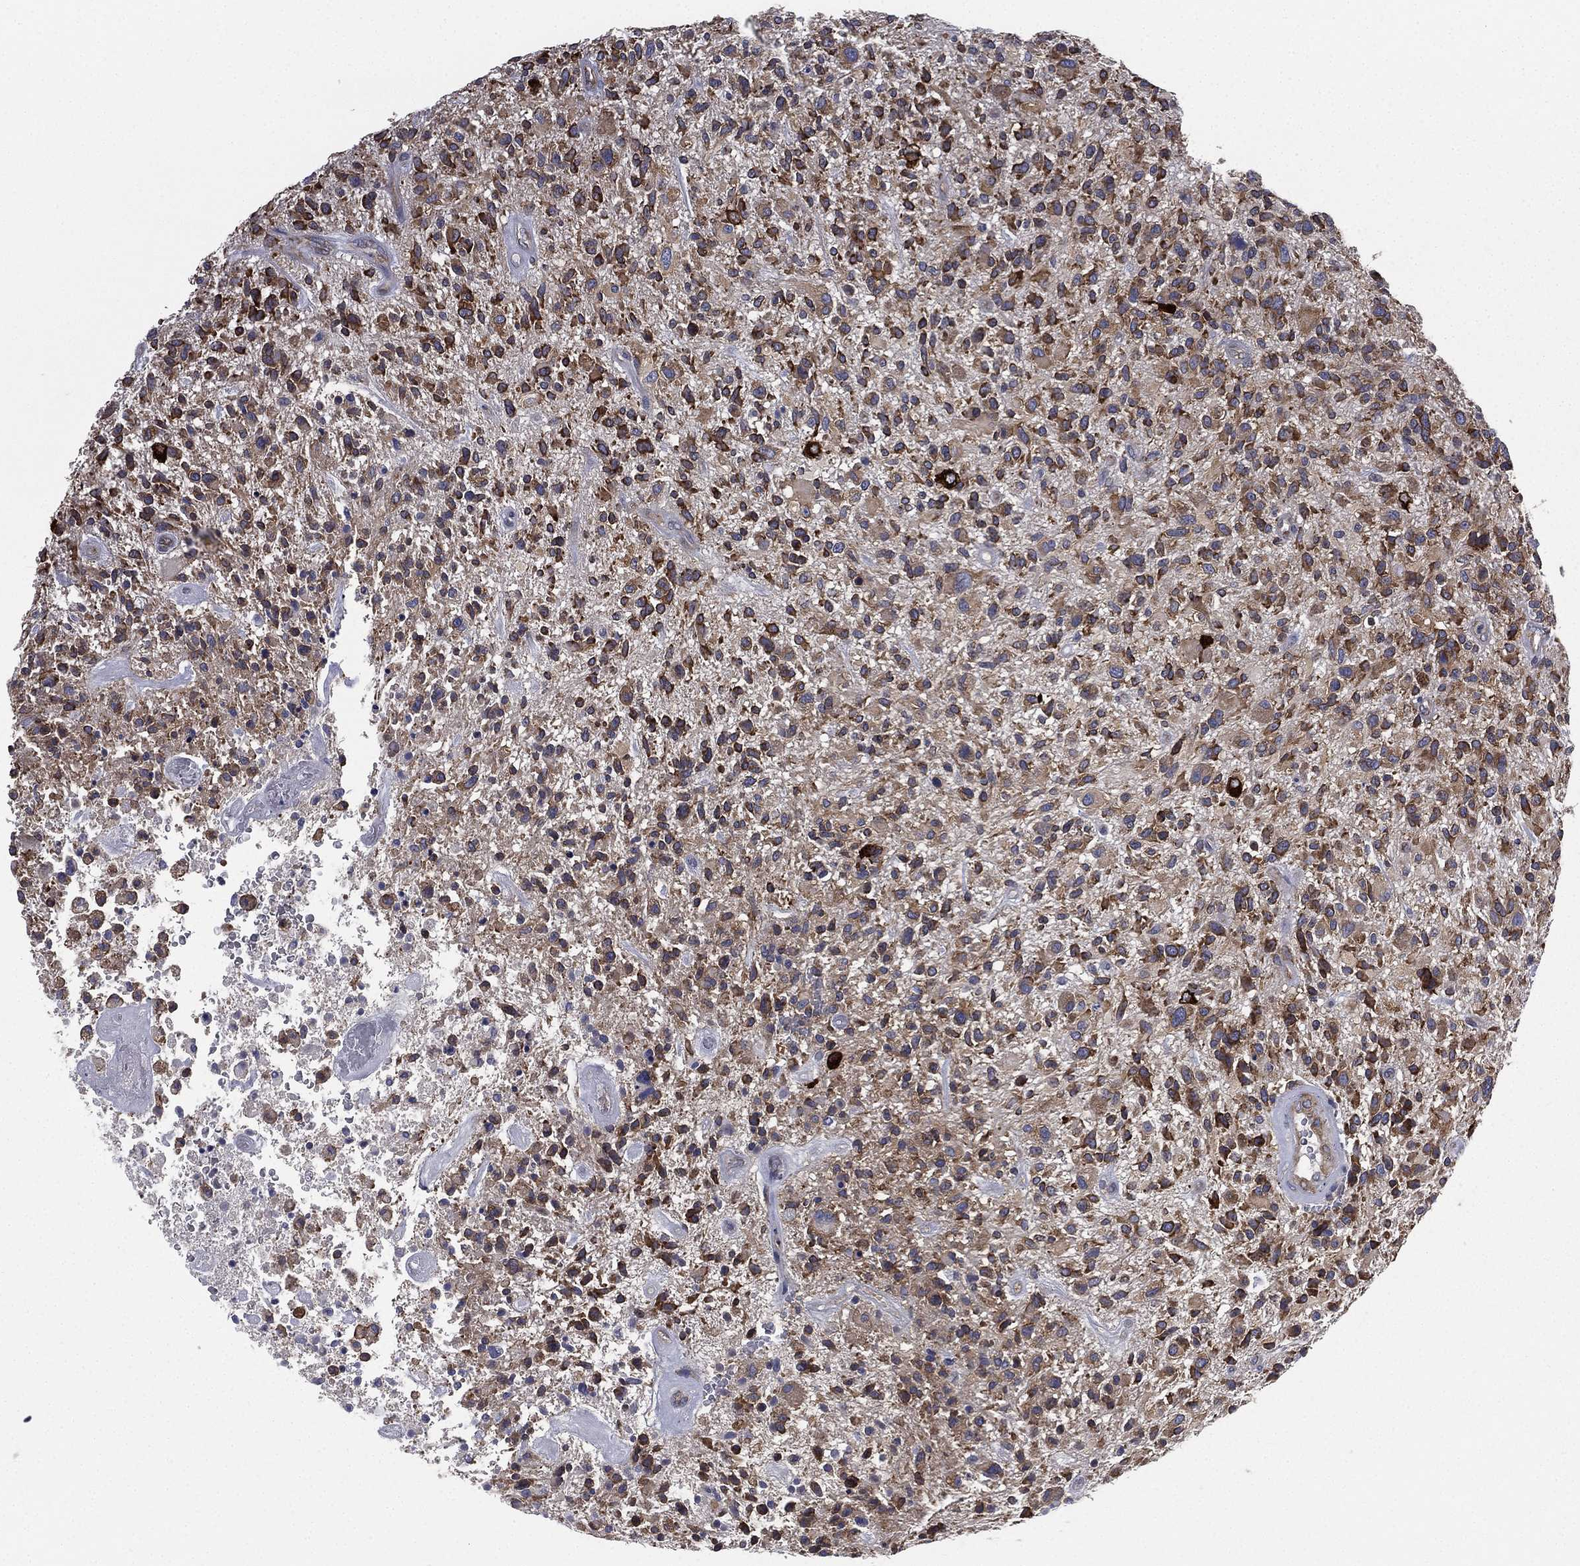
{"staining": {"intensity": "strong", "quantity": "25%-75%", "location": "cytoplasmic/membranous"}, "tissue": "glioma", "cell_type": "Tumor cells", "image_type": "cancer", "snomed": [{"axis": "morphology", "description": "Glioma, malignant, High grade"}, {"axis": "topography", "description": "Brain"}], "caption": "This photomicrograph exhibits immunohistochemistry (IHC) staining of glioma, with high strong cytoplasmic/membranous positivity in approximately 25%-75% of tumor cells.", "gene": "FARSA", "patient": {"sex": "male", "age": 47}}